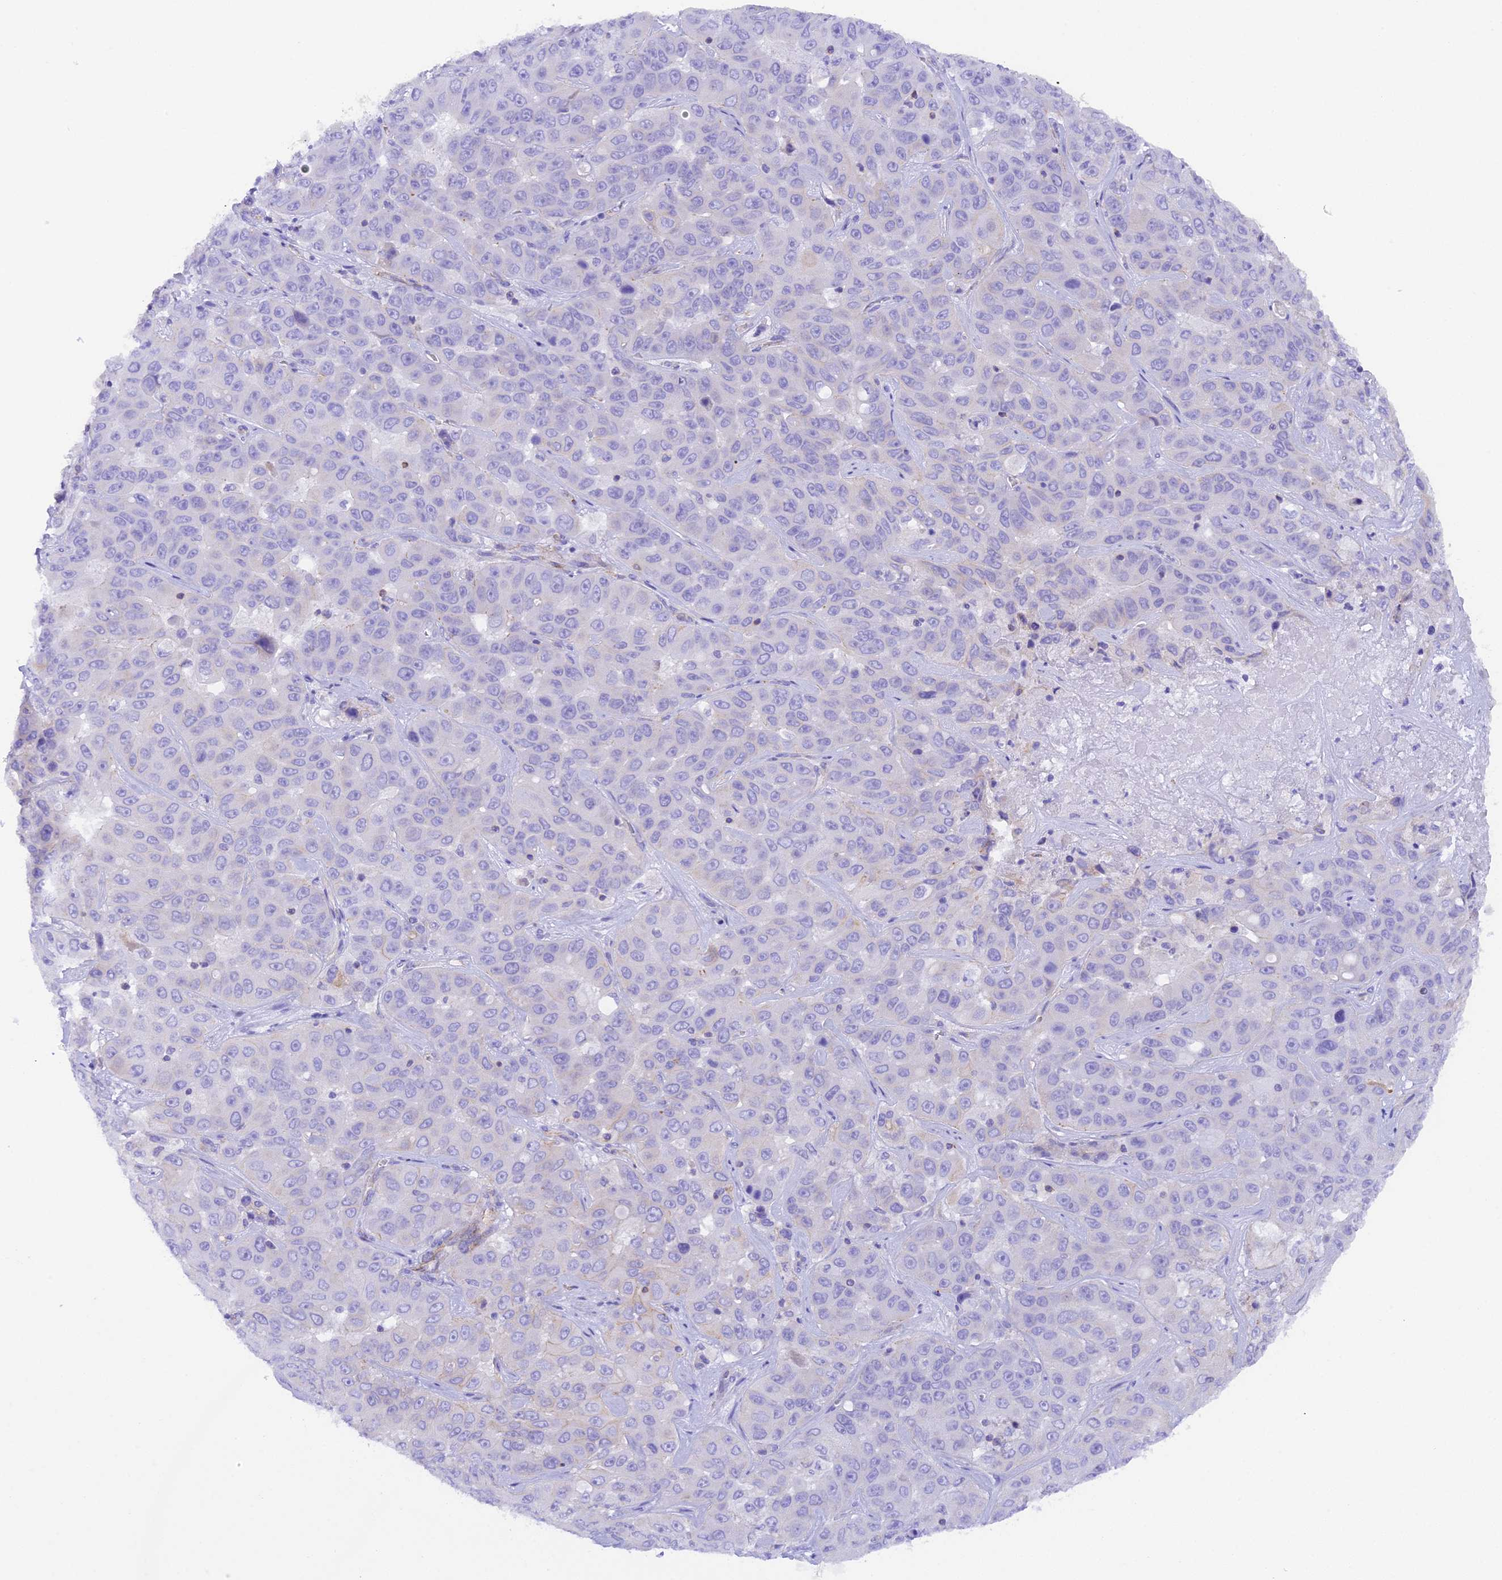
{"staining": {"intensity": "negative", "quantity": "none", "location": "none"}, "tissue": "liver cancer", "cell_type": "Tumor cells", "image_type": "cancer", "snomed": [{"axis": "morphology", "description": "Cholangiocarcinoma"}, {"axis": "topography", "description": "Liver"}], "caption": "IHC histopathology image of liver cholangiocarcinoma stained for a protein (brown), which exhibits no staining in tumor cells.", "gene": "FAM193A", "patient": {"sex": "female", "age": 52}}